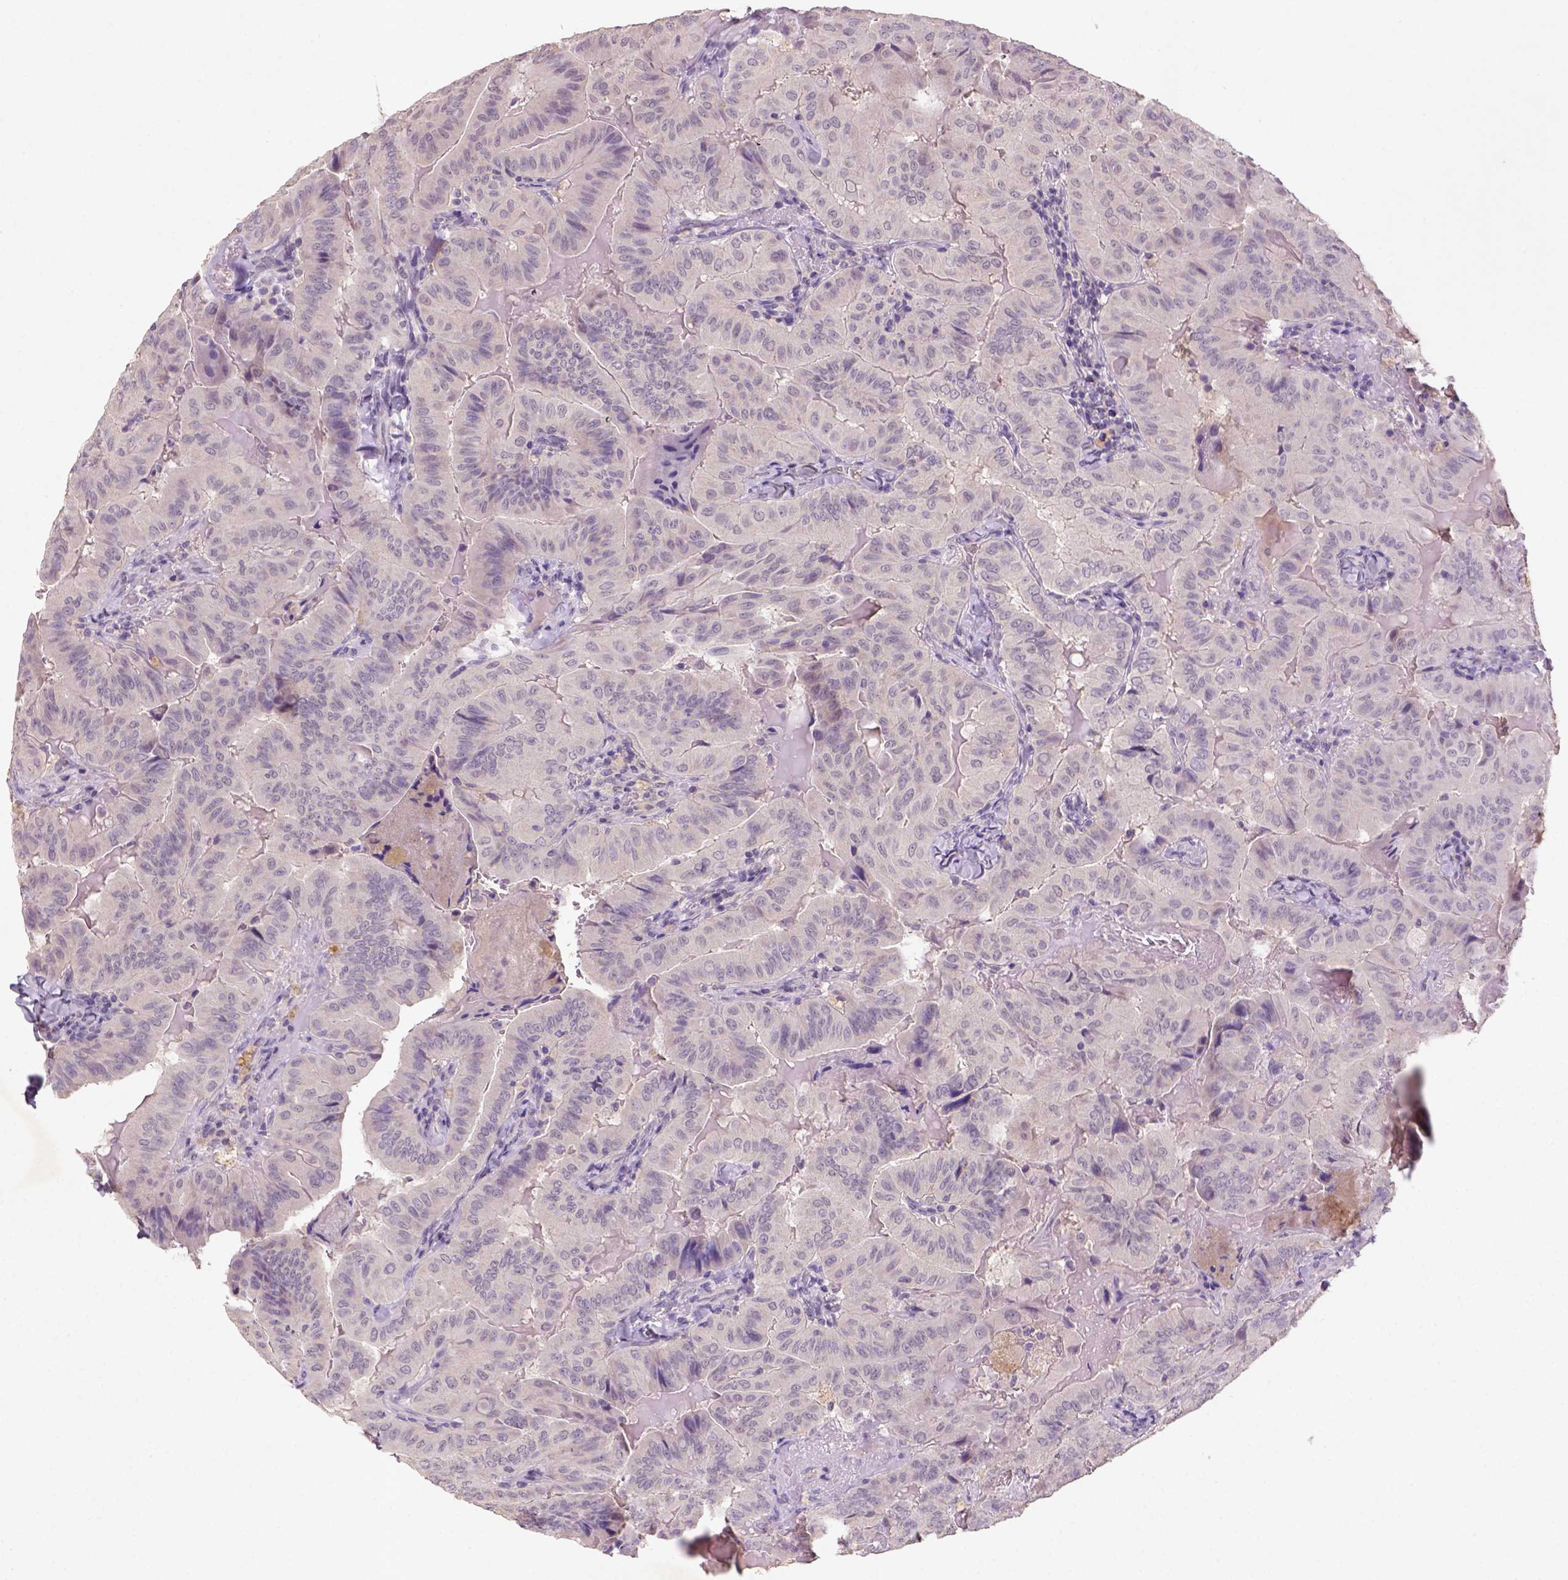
{"staining": {"intensity": "negative", "quantity": "none", "location": "none"}, "tissue": "thyroid cancer", "cell_type": "Tumor cells", "image_type": "cancer", "snomed": [{"axis": "morphology", "description": "Papillary adenocarcinoma, NOS"}, {"axis": "topography", "description": "Thyroid gland"}], "caption": "High power microscopy image of an IHC image of thyroid cancer (papillary adenocarcinoma), revealing no significant positivity in tumor cells.", "gene": "NLGN2", "patient": {"sex": "female", "age": 68}}